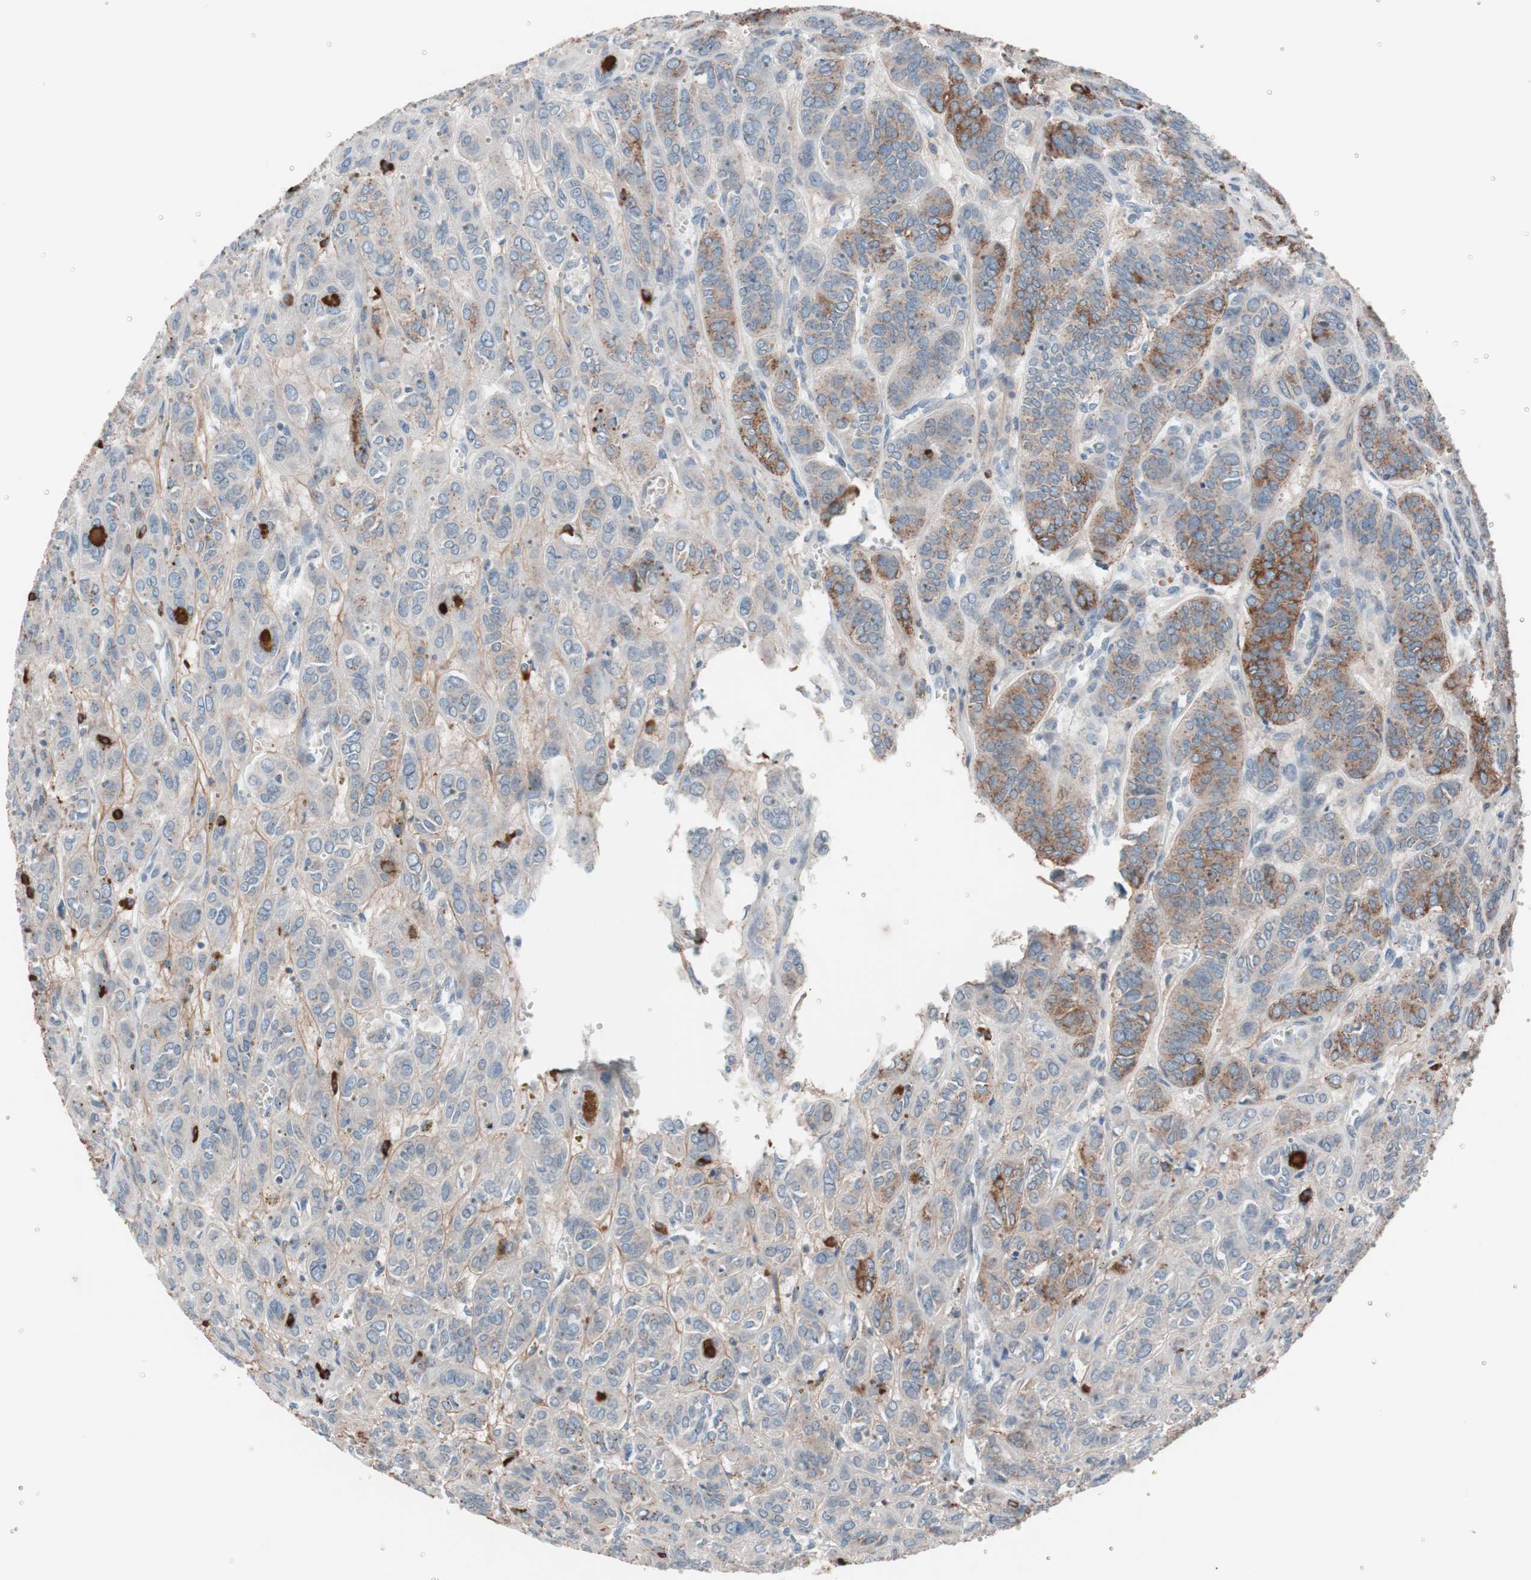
{"staining": {"intensity": "moderate", "quantity": "25%-75%", "location": "cytoplasmic/membranous"}, "tissue": "thyroid cancer", "cell_type": "Tumor cells", "image_type": "cancer", "snomed": [{"axis": "morphology", "description": "Follicular adenoma carcinoma, NOS"}, {"axis": "topography", "description": "Thyroid gland"}], "caption": "About 25%-75% of tumor cells in thyroid cancer (follicular adenoma carcinoma) exhibit moderate cytoplasmic/membranous protein positivity as visualized by brown immunohistochemical staining.", "gene": "GRB7", "patient": {"sex": "female", "age": 71}}